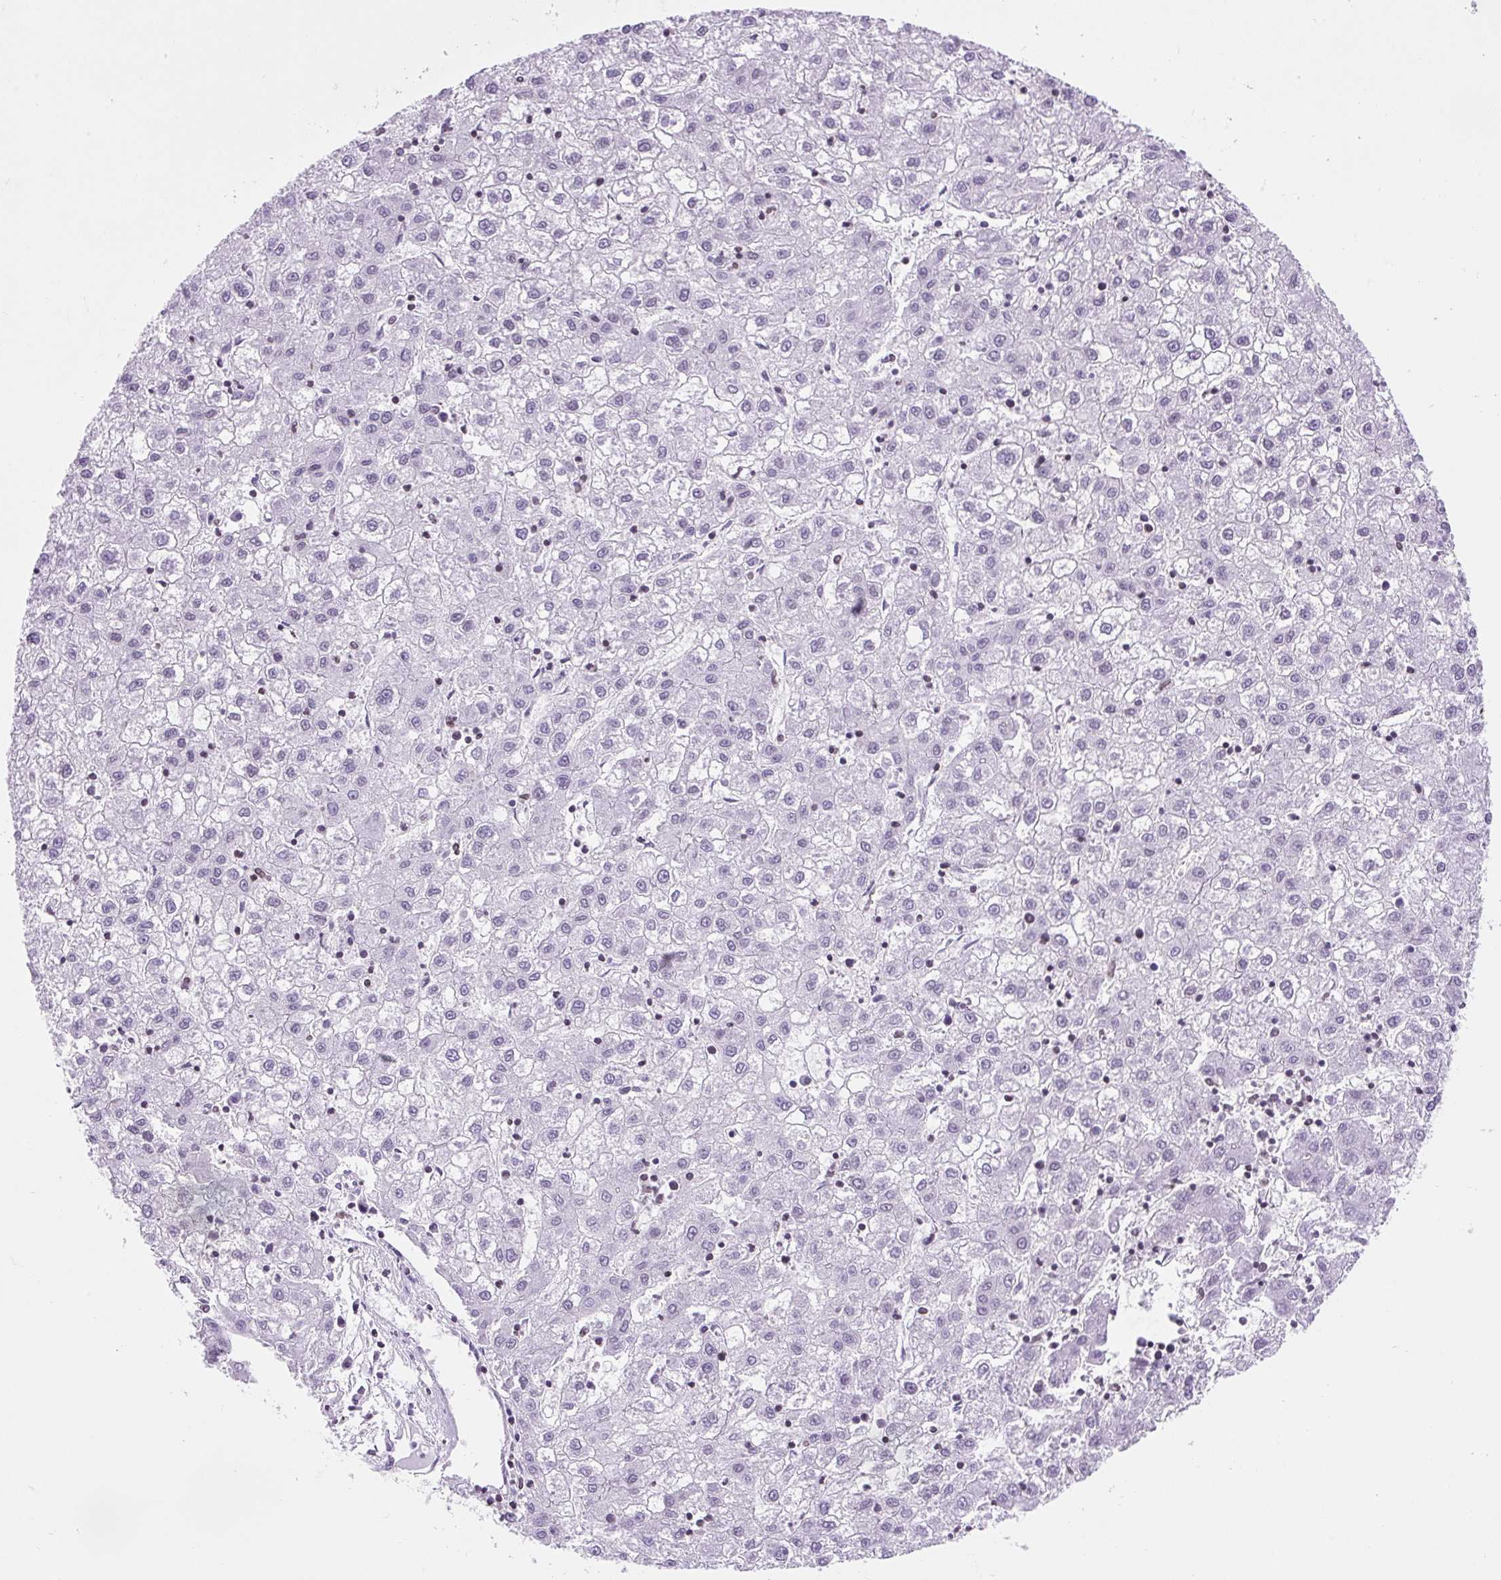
{"staining": {"intensity": "negative", "quantity": "none", "location": "none"}, "tissue": "liver cancer", "cell_type": "Tumor cells", "image_type": "cancer", "snomed": [{"axis": "morphology", "description": "Carcinoma, Hepatocellular, NOS"}, {"axis": "topography", "description": "Liver"}], "caption": "This is a micrograph of IHC staining of liver cancer, which shows no staining in tumor cells. (Stains: DAB IHC with hematoxylin counter stain, Microscopy: brightfield microscopy at high magnification).", "gene": "VPREB1", "patient": {"sex": "male", "age": 72}}